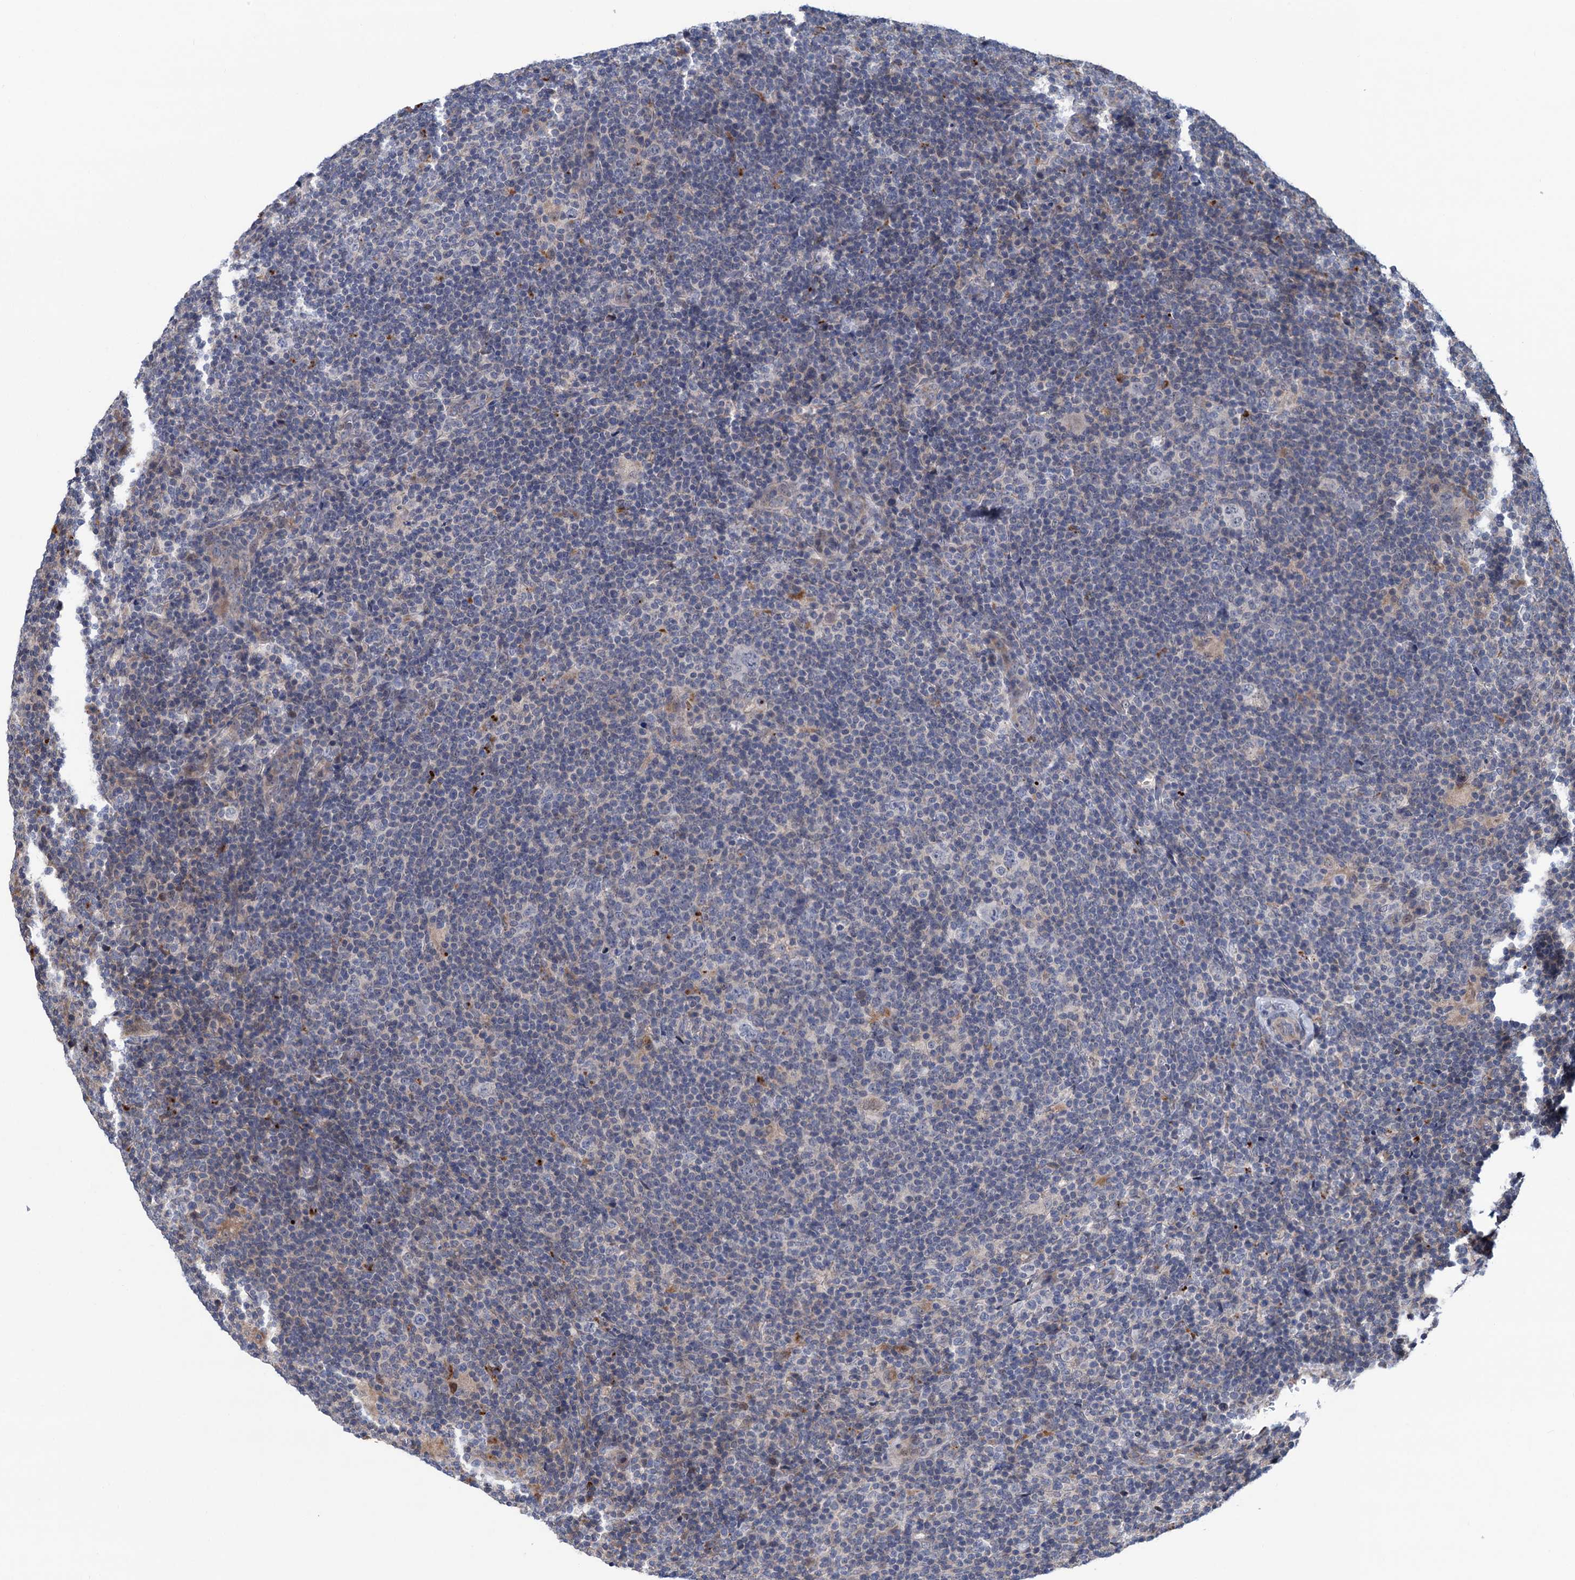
{"staining": {"intensity": "negative", "quantity": "none", "location": "none"}, "tissue": "lymphoma", "cell_type": "Tumor cells", "image_type": "cancer", "snomed": [{"axis": "morphology", "description": "Hodgkin's disease, NOS"}, {"axis": "topography", "description": "Lymph node"}], "caption": "Hodgkin's disease was stained to show a protein in brown. There is no significant positivity in tumor cells.", "gene": "UBR1", "patient": {"sex": "female", "age": 57}}